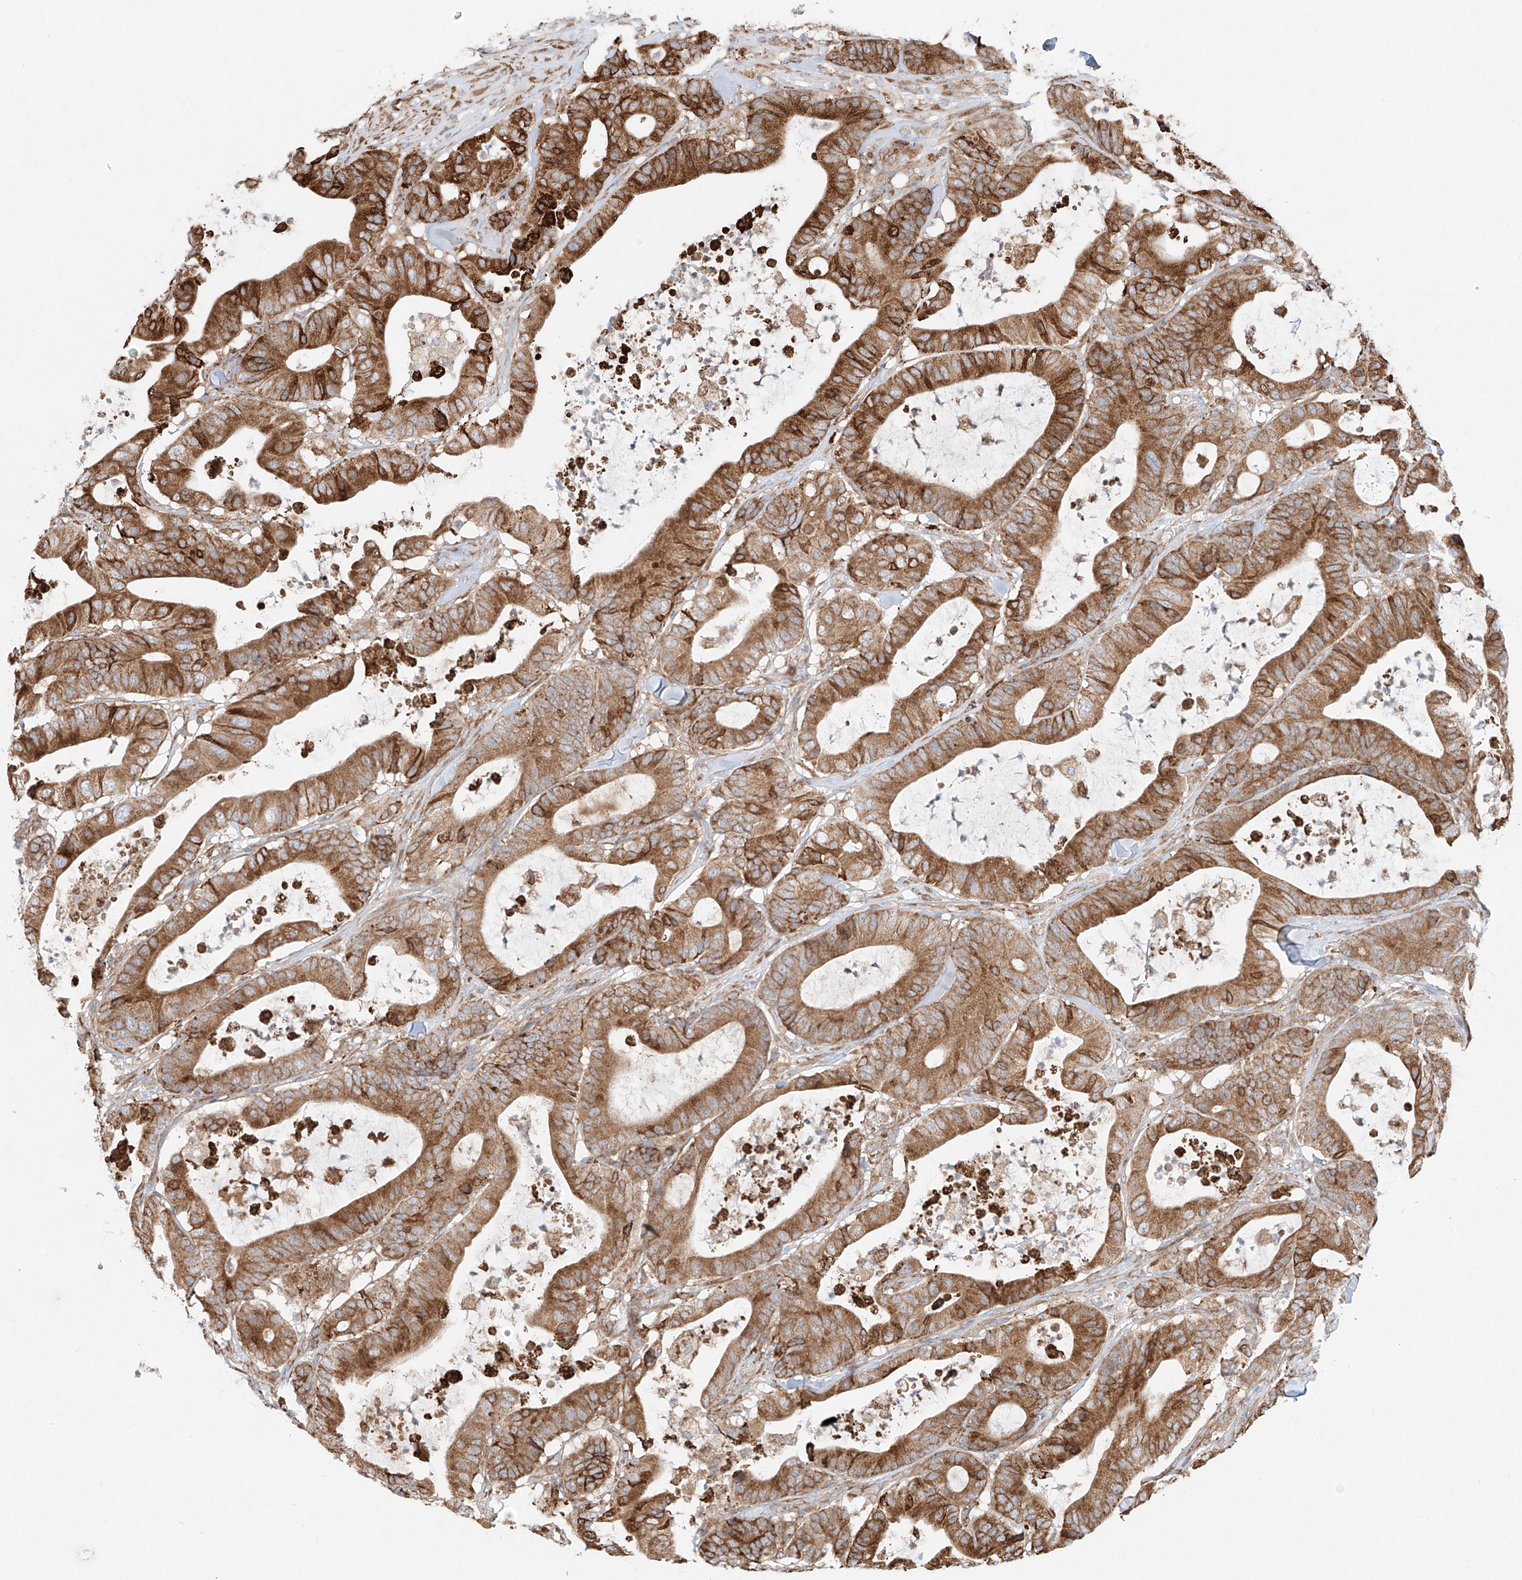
{"staining": {"intensity": "moderate", "quantity": ">75%", "location": "cytoplasmic/membranous"}, "tissue": "colorectal cancer", "cell_type": "Tumor cells", "image_type": "cancer", "snomed": [{"axis": "morphology", "description": "Adenocarcinoma, NOS"}, {"axis": "topography", "description": "Colon"}], "caption": "A brown stain highlights moderate cytoplasmic/membranous expression of a protein in human adenocarcinoma (colorectal) tumor cells. Nuclei are stained in blue.", "gene": "EIPR1", "patient": {"sex": "female", "age": 84}}